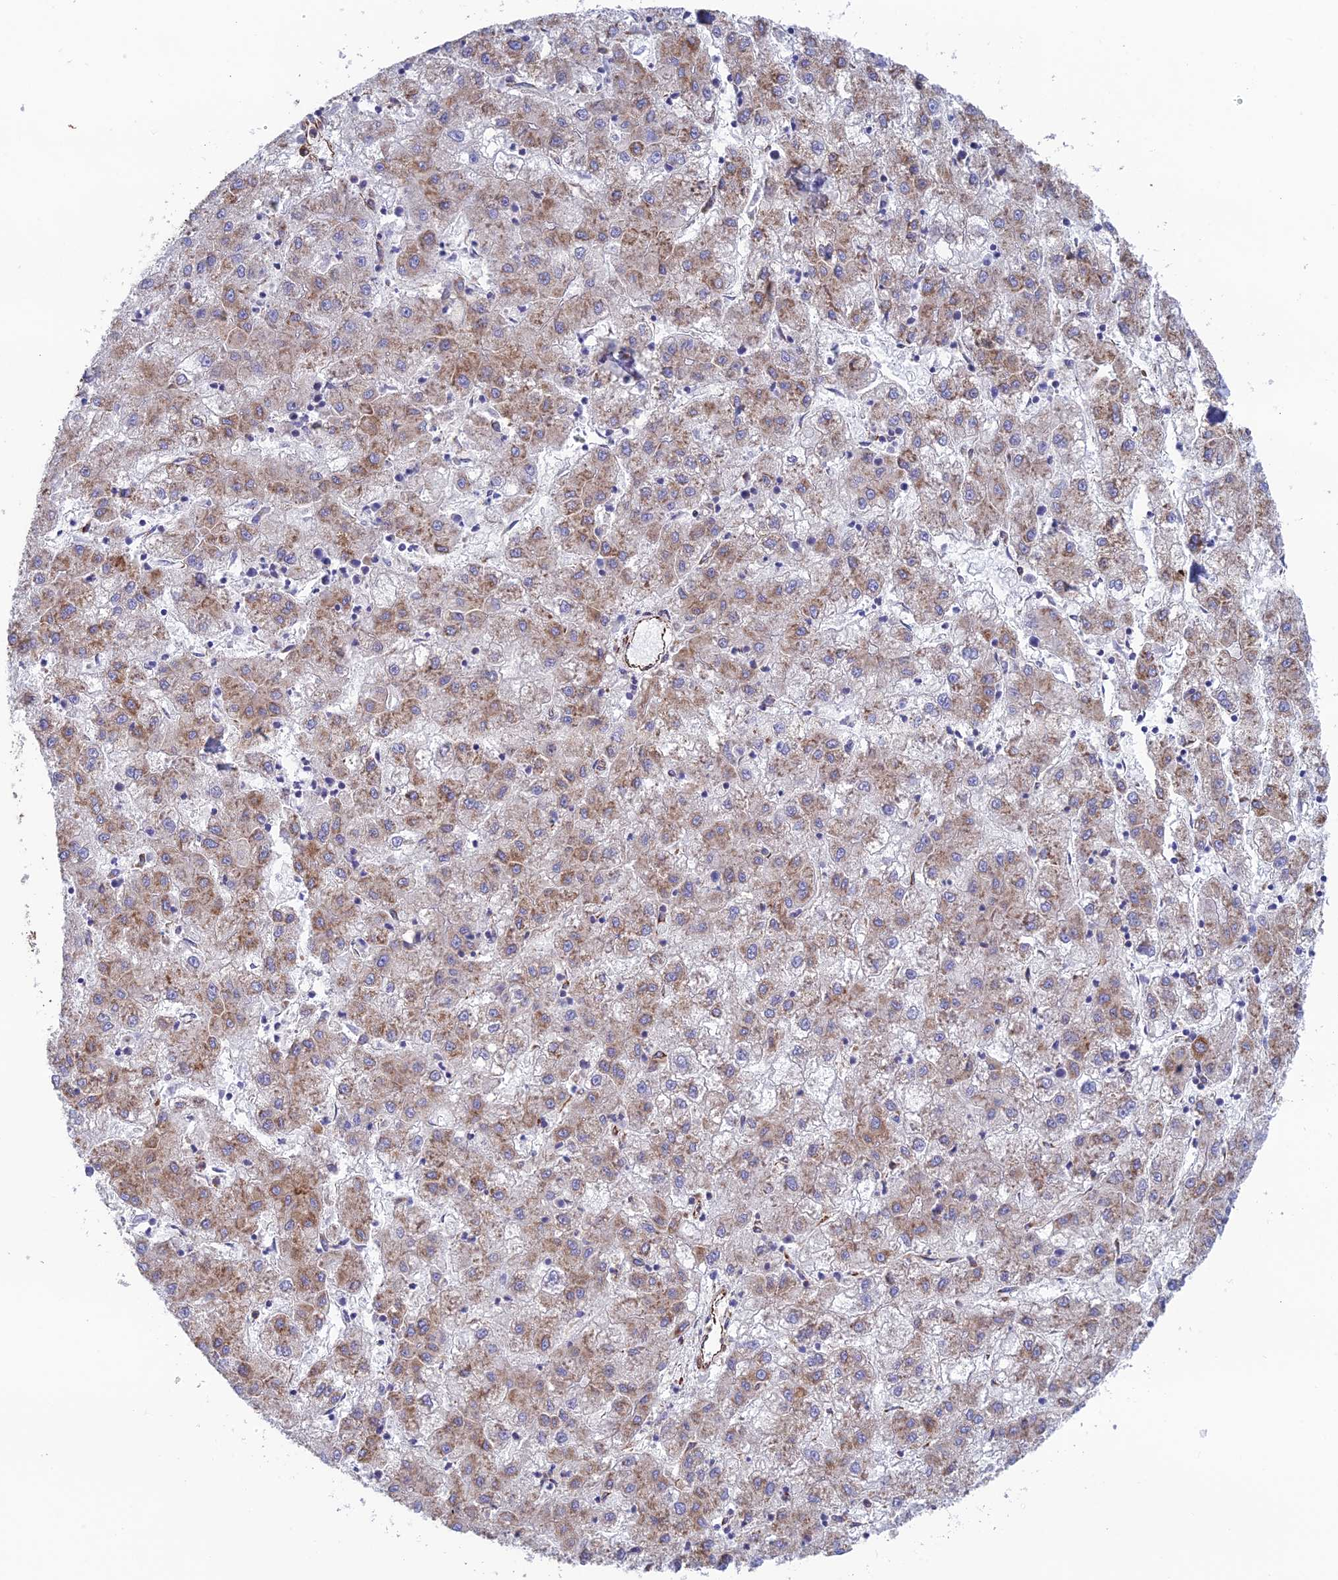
{"staining": {"intensity": "moderate", "quantity": ">75%", "location": "cytoplasmic/membranous"}, "tissue": "liver cancer", "cell_type": "Tumor cells", "image_type": "cancer", "snomed": [{"axis": "morphology", "description": "Carcinoma, Hepatocellular, NOS"}, {"axis": "topography", "description": "Liver"}], "caption": "An immunohistochemistry (IHC) image of neoplastic tissue is shown. Protein staining in brown labels moderate cytoplasmic/membranous positivity in liver hepatocellular carcinoma within tumor cells. Immunohistochemistry stains the protein in brown and the nuclei are stained blue.", "gene": "CCDC69", "patient": {"sex": "male", "age": 72}}